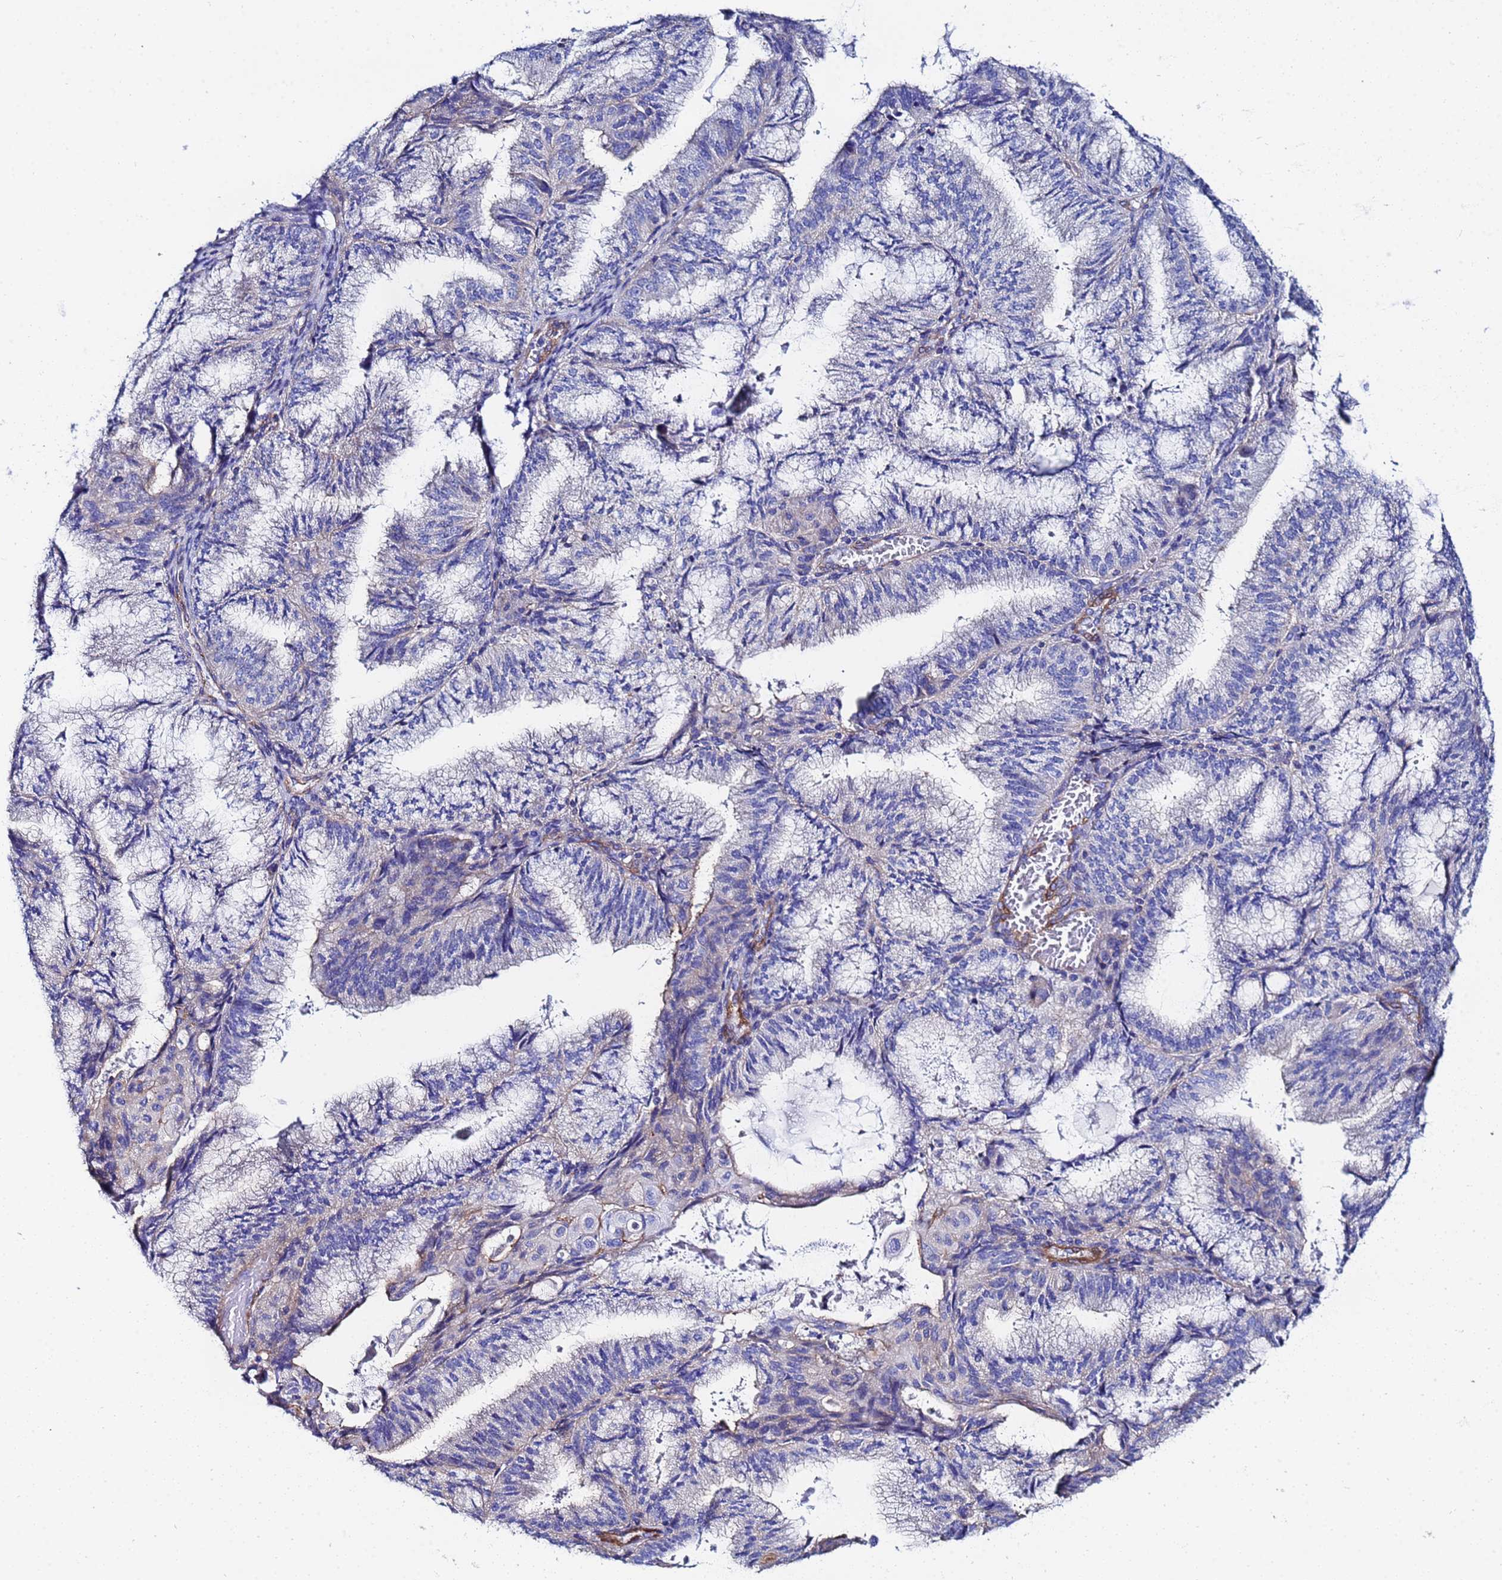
{"staining": {"intensity": "negative", "quantity": "none", "location": "none"}, "tissue": "endometrial cancer", "cell_type": "Tumor cells", "image_type": "cancer", "snomed": [{"axis": "morphology", "description": "Adenocarcinoma, NOS"}, {"axis": "topography", "description": "Endometrium"}], "caption": "DAB (3,3'-diaminobenzidine) immunohistochemical staining of human endometrial cancer reveals no significant positivity in tumor cells.", "gene": "RAB39B", "patient": {"sex": "female", "age": 49}}